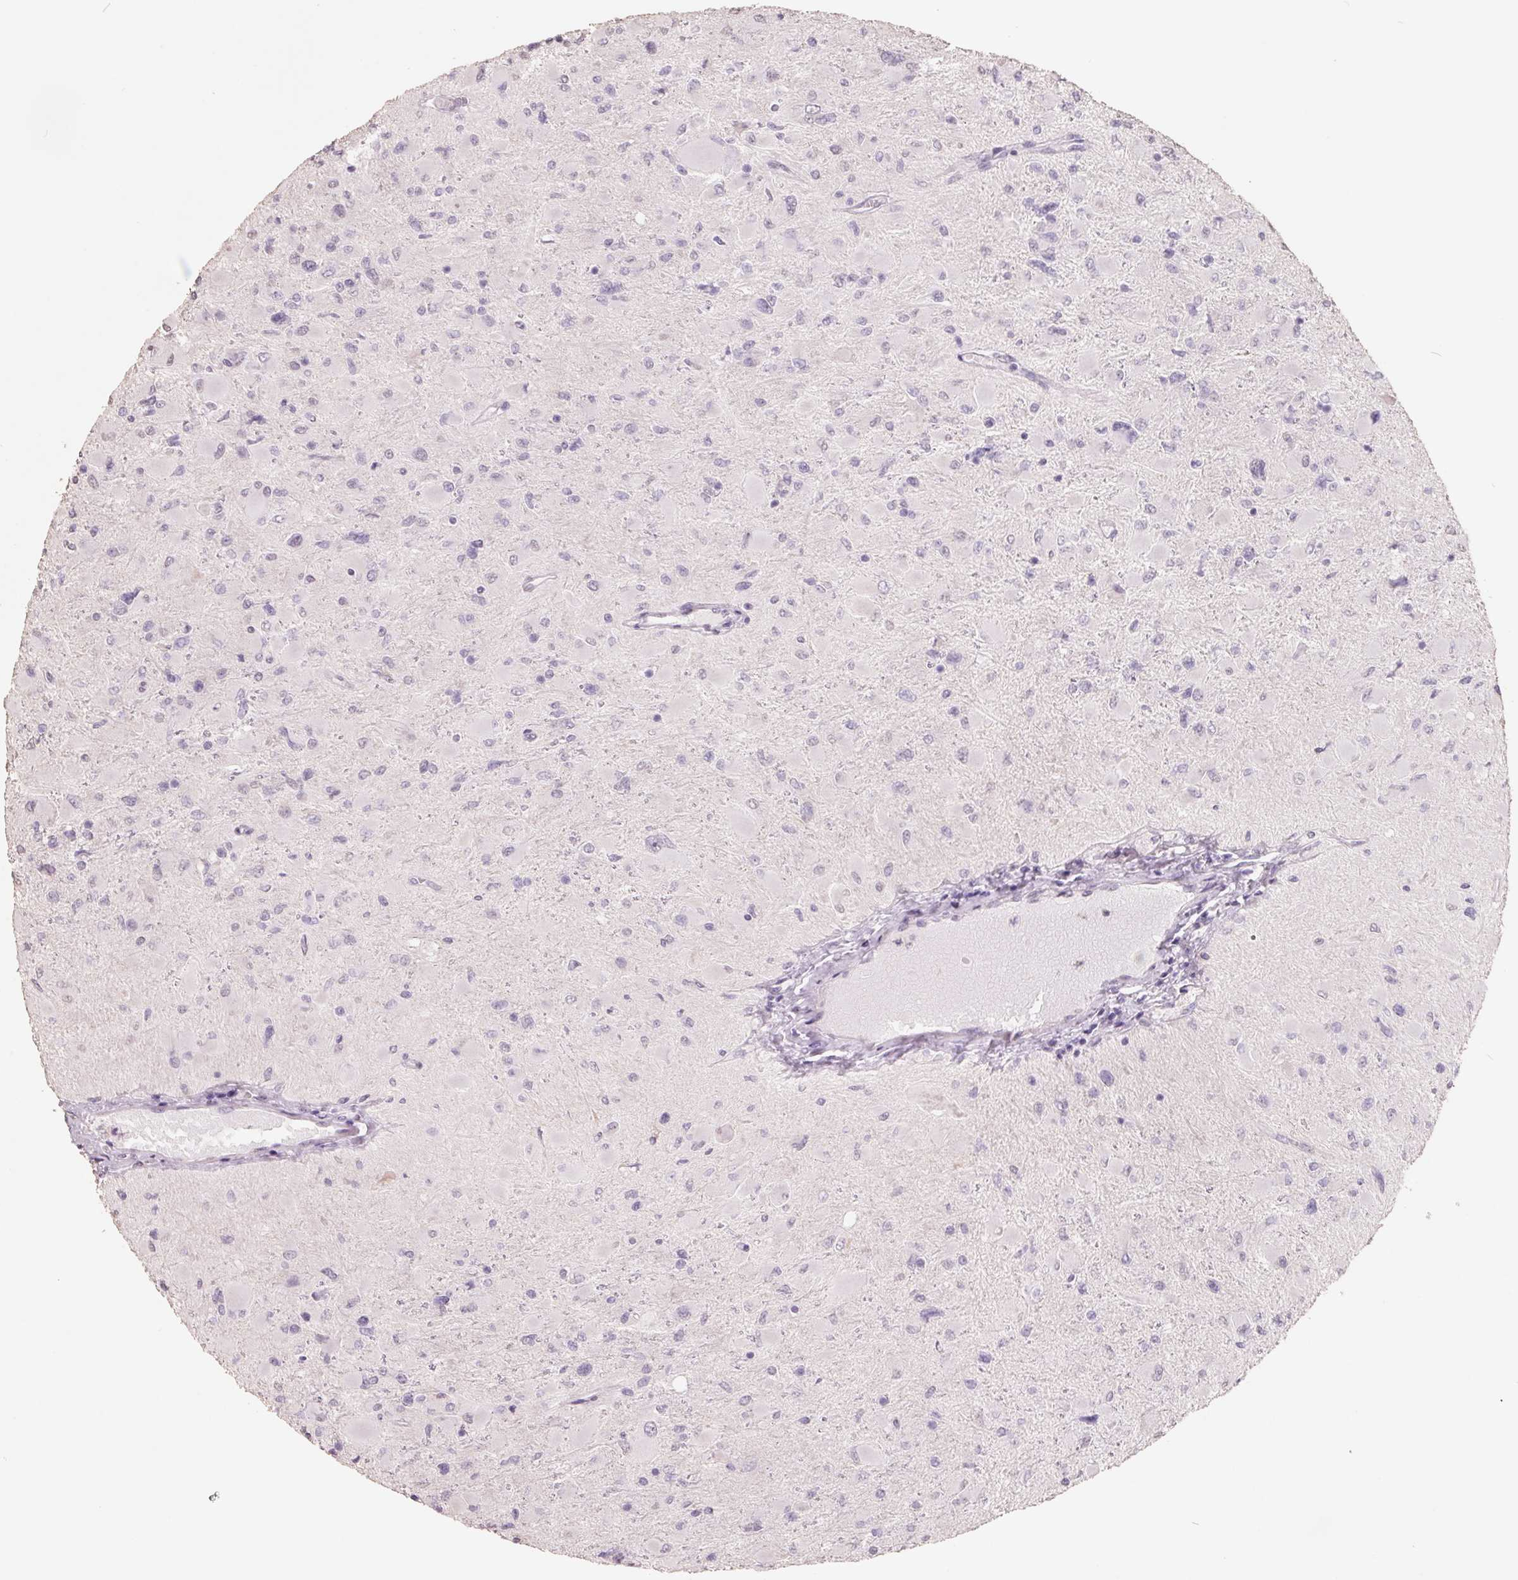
{"staining": {"intensity": "negative", "quantity": "none", "location": "none"}, "tissue": "glioma", "cell_type": "Tumor cells", "image_type": "cancer", "snomed": [{"axis": "morphology", "description": "Glioma, malignant, High grade"}, {"axis": "topography", "description": "Cerebral cortex"}], "caption": "The image displays no staining of tumor cells in malignant glioma (high-grade). Nuclei are stained in blue.", "gene": "FTCD", "patient": {"sex": "female", "age": 36}}